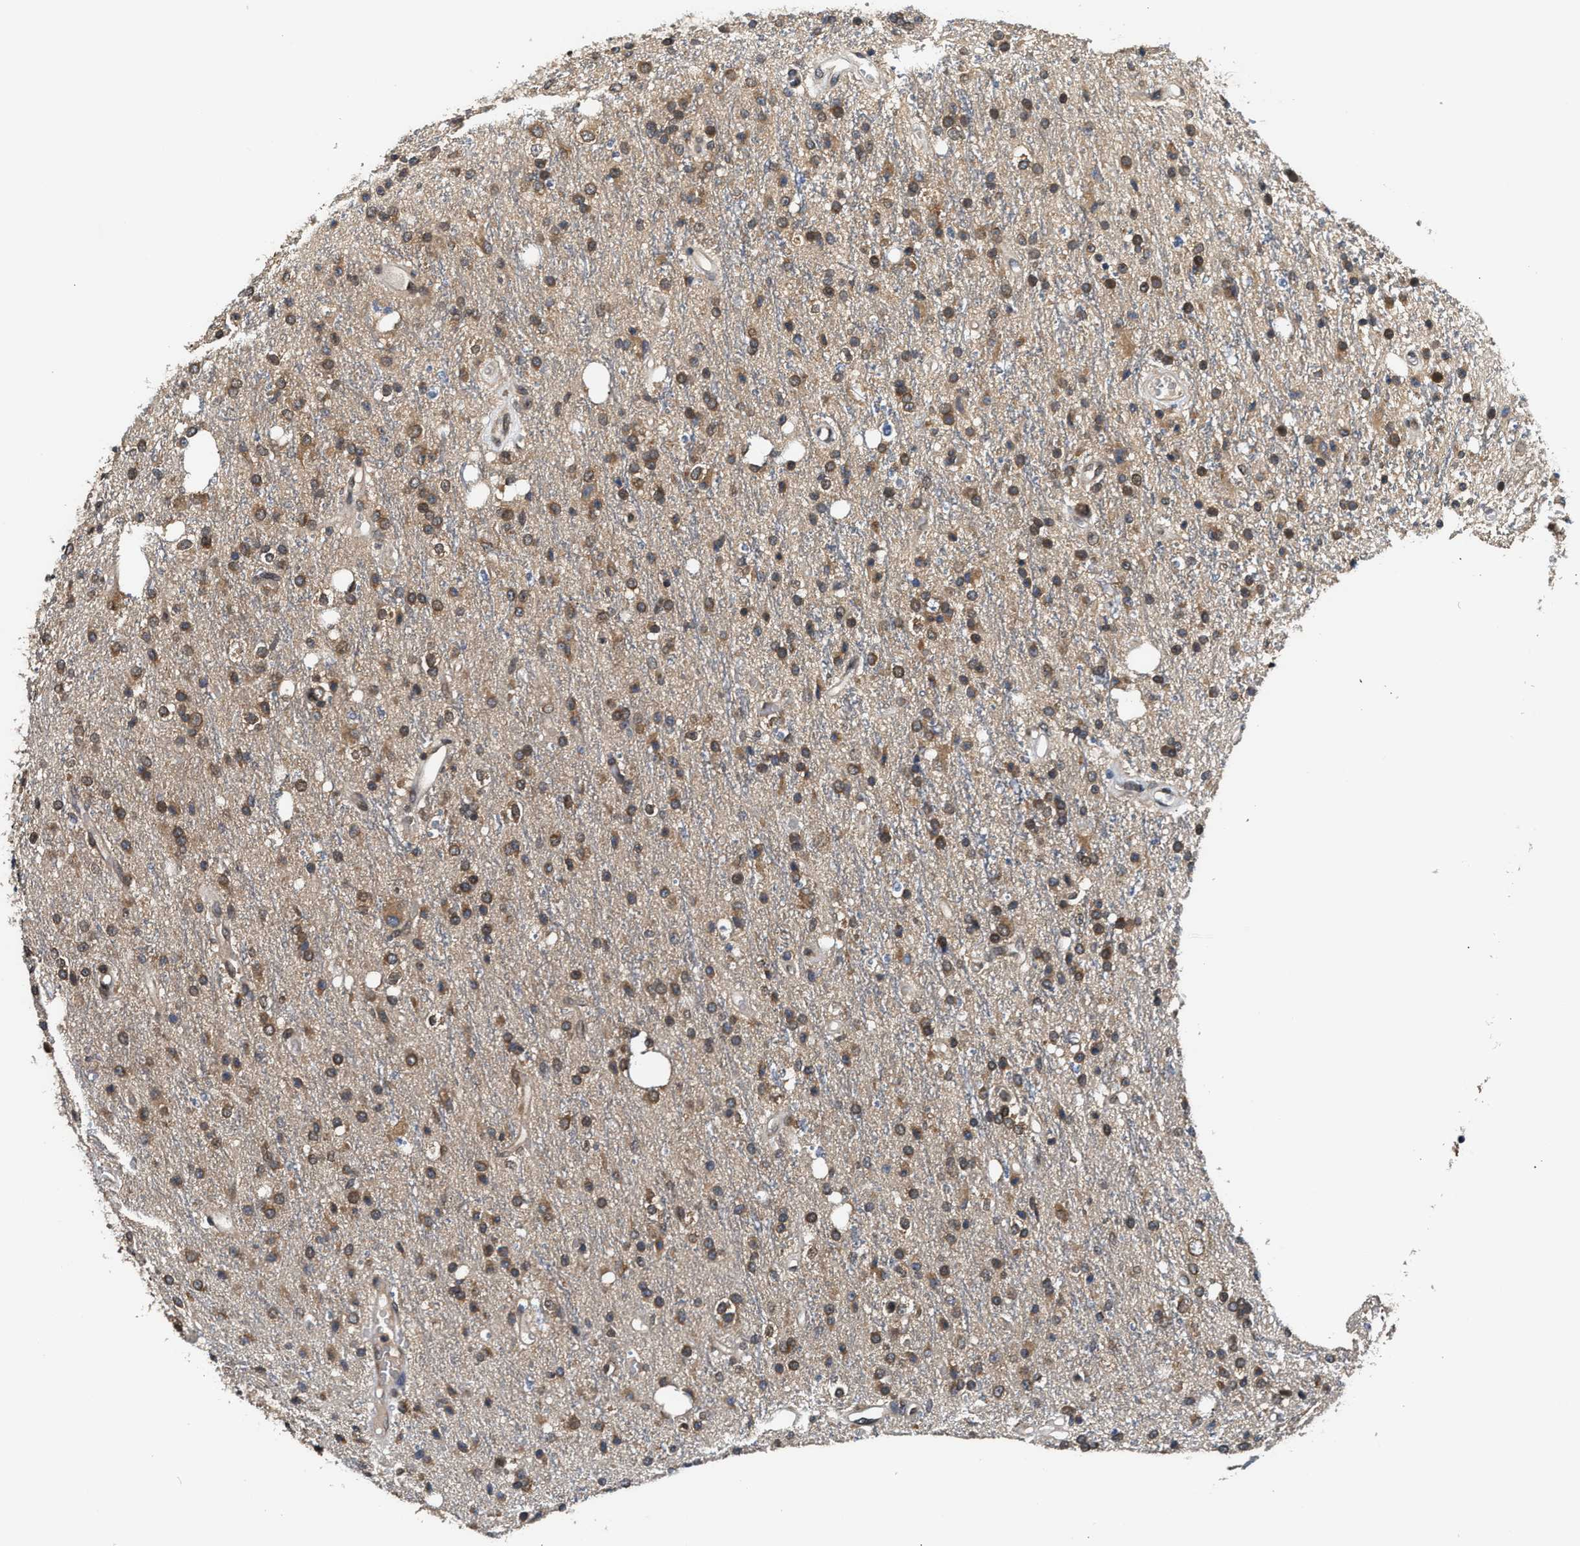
{"staining": {"intensity": "moderate", "quantity": ">75%", "location": "cytoplasmic/membranous"}, "tissue": "glioma", "cell_type": "Tumor cells", "image_type": "cancer", "snomed": [{"axis": "morphology", "description": "Glioma, malignant, High grade"}, {"axis": "topography", "description": "Brain"}], "caption": "Tumor cells show medium levels of moderate cytoplasmic/membranous positivity in approximately >75% of cells in human glioma. (DAB (3,3'-diaminobenzidine) = brown stain, brightfield microscopy at high magnification).", "gene": "RAB29", "patient": {"sex": "male", "age": 47}}